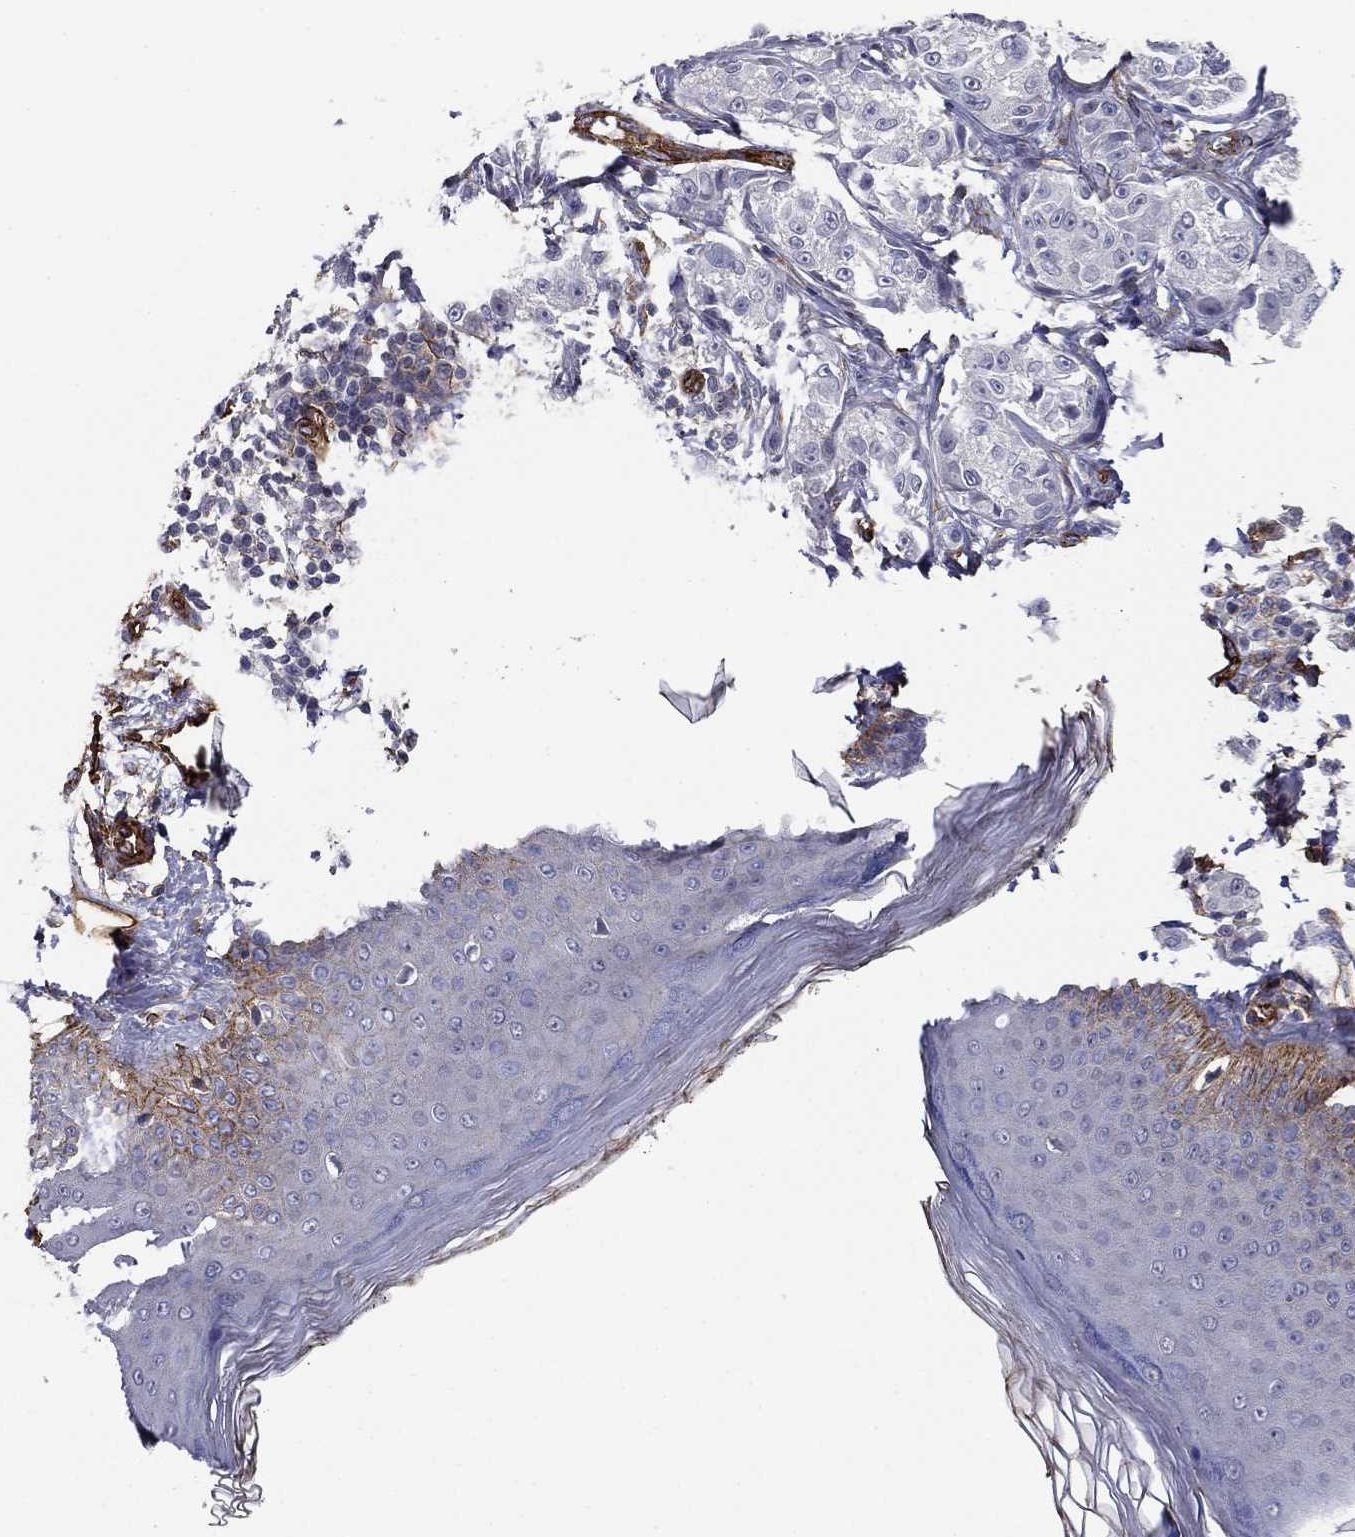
{"staining": {"intensity": "negative", "quantity": "none", "location": "none"}, "tissue": "melanoma", "cell_type": "Tumor cells", "image_type": "cancer", "snomed": [{"axis": "morphology", "description": "Malignant melanoma, NOS"}, {"axis": "topography", "description": "Skin"}], "caption": "Micrograph shows no significant protein staining in tumor cells of malignant melanoma.", "gene": "SYNC", "patient": {"sex": "male", "age": 61}}